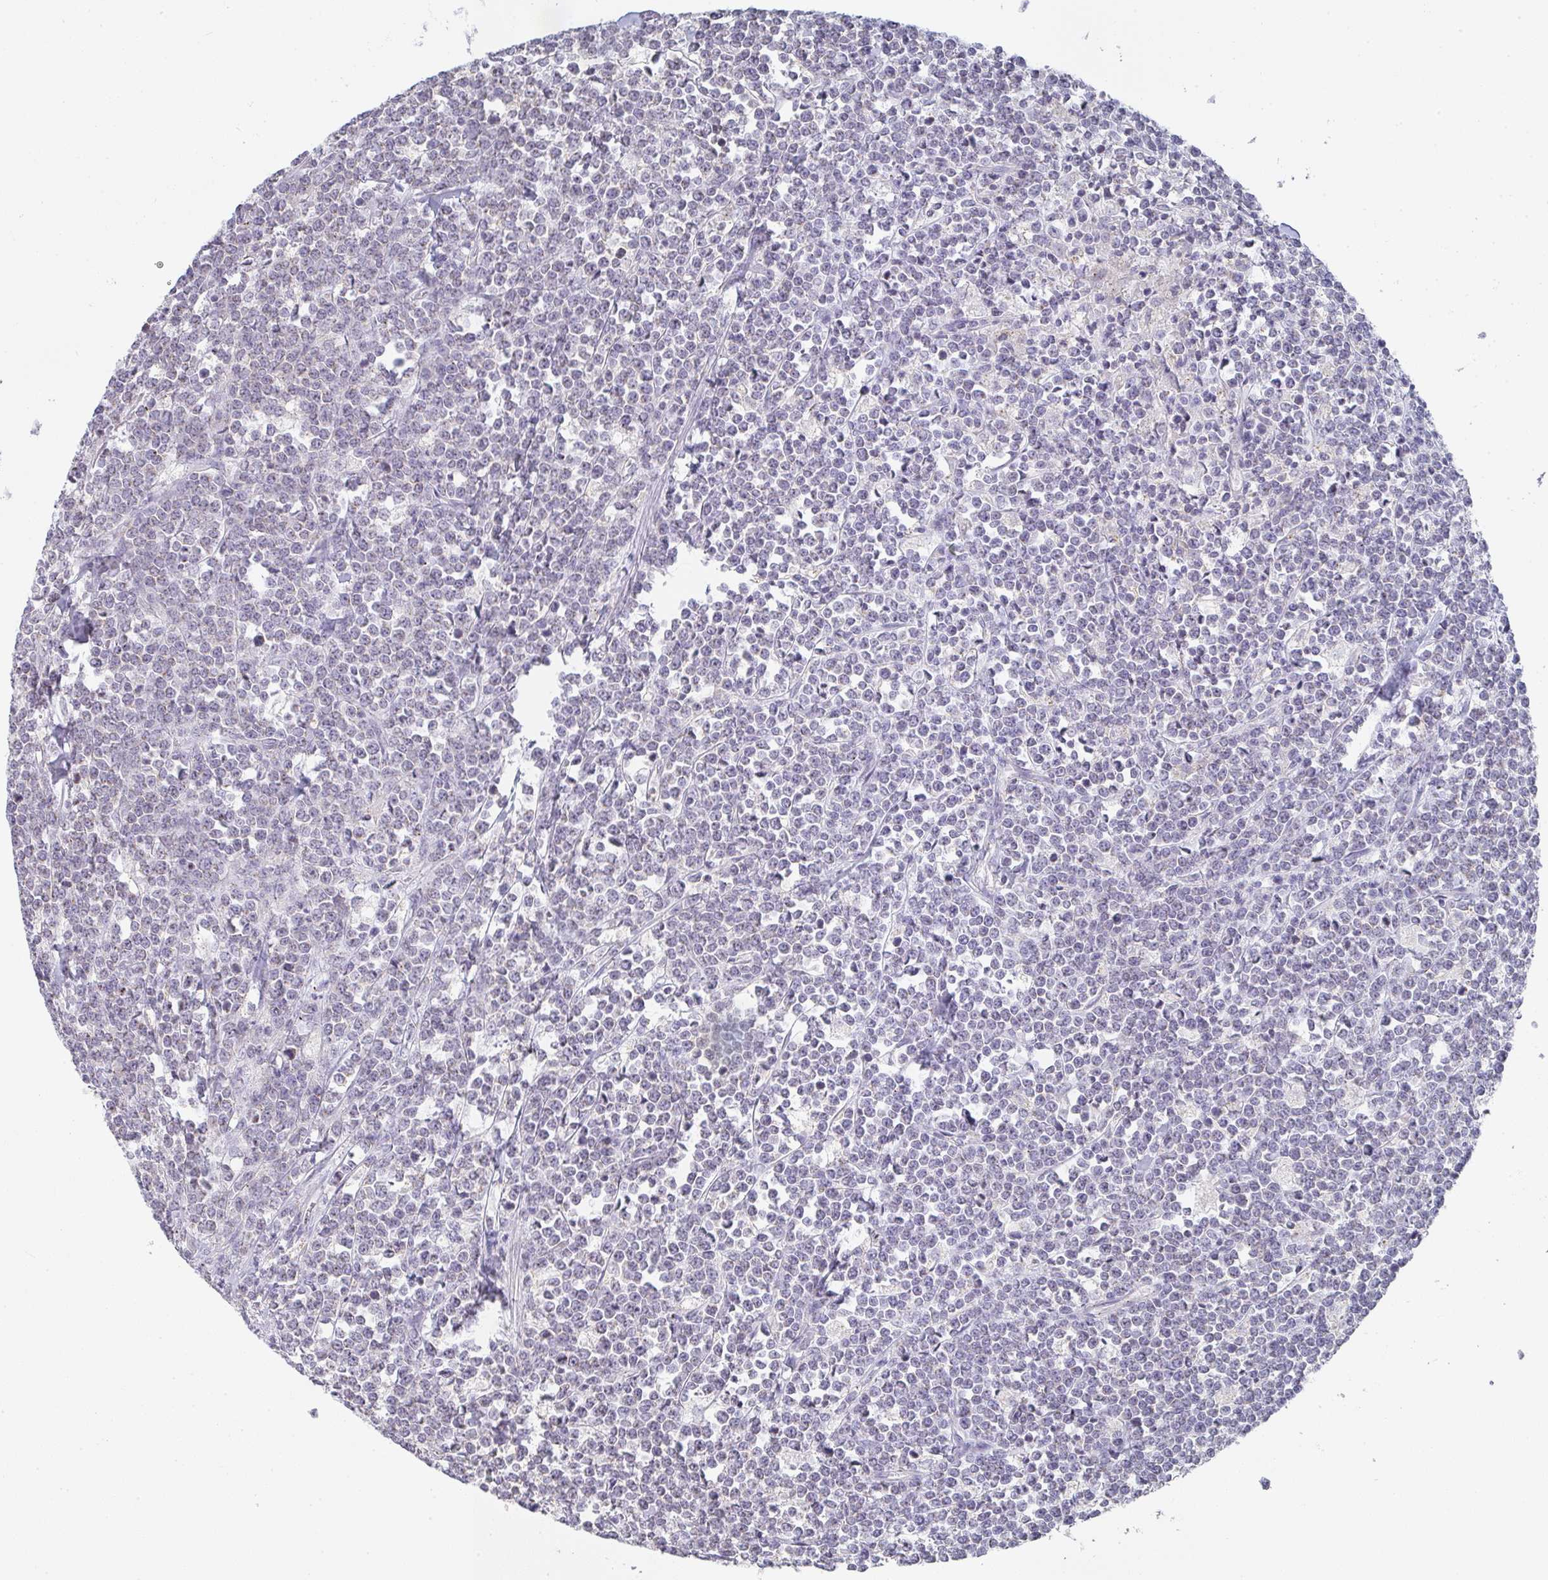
{"staining": {"intensity": "negative", "quantity": "none", "location": "none"}, "tissue": "lymphoma", "cell_type": "Tumor cells", "image_type": "cancer", "snomed": [{"axis": "morphology", "description": "Malignant lymphoma, non-Hodgkin's type, High grade"}, {"axis": "topography", "description": "Small intestine"}, {"axis": "topography", "description": "Colon"}], "caption": "Image shows no protein staining in tumor cells of lymphoma tissue.", "gene": "CHMP5", "patient": {"sex": "male", "age": 8}}